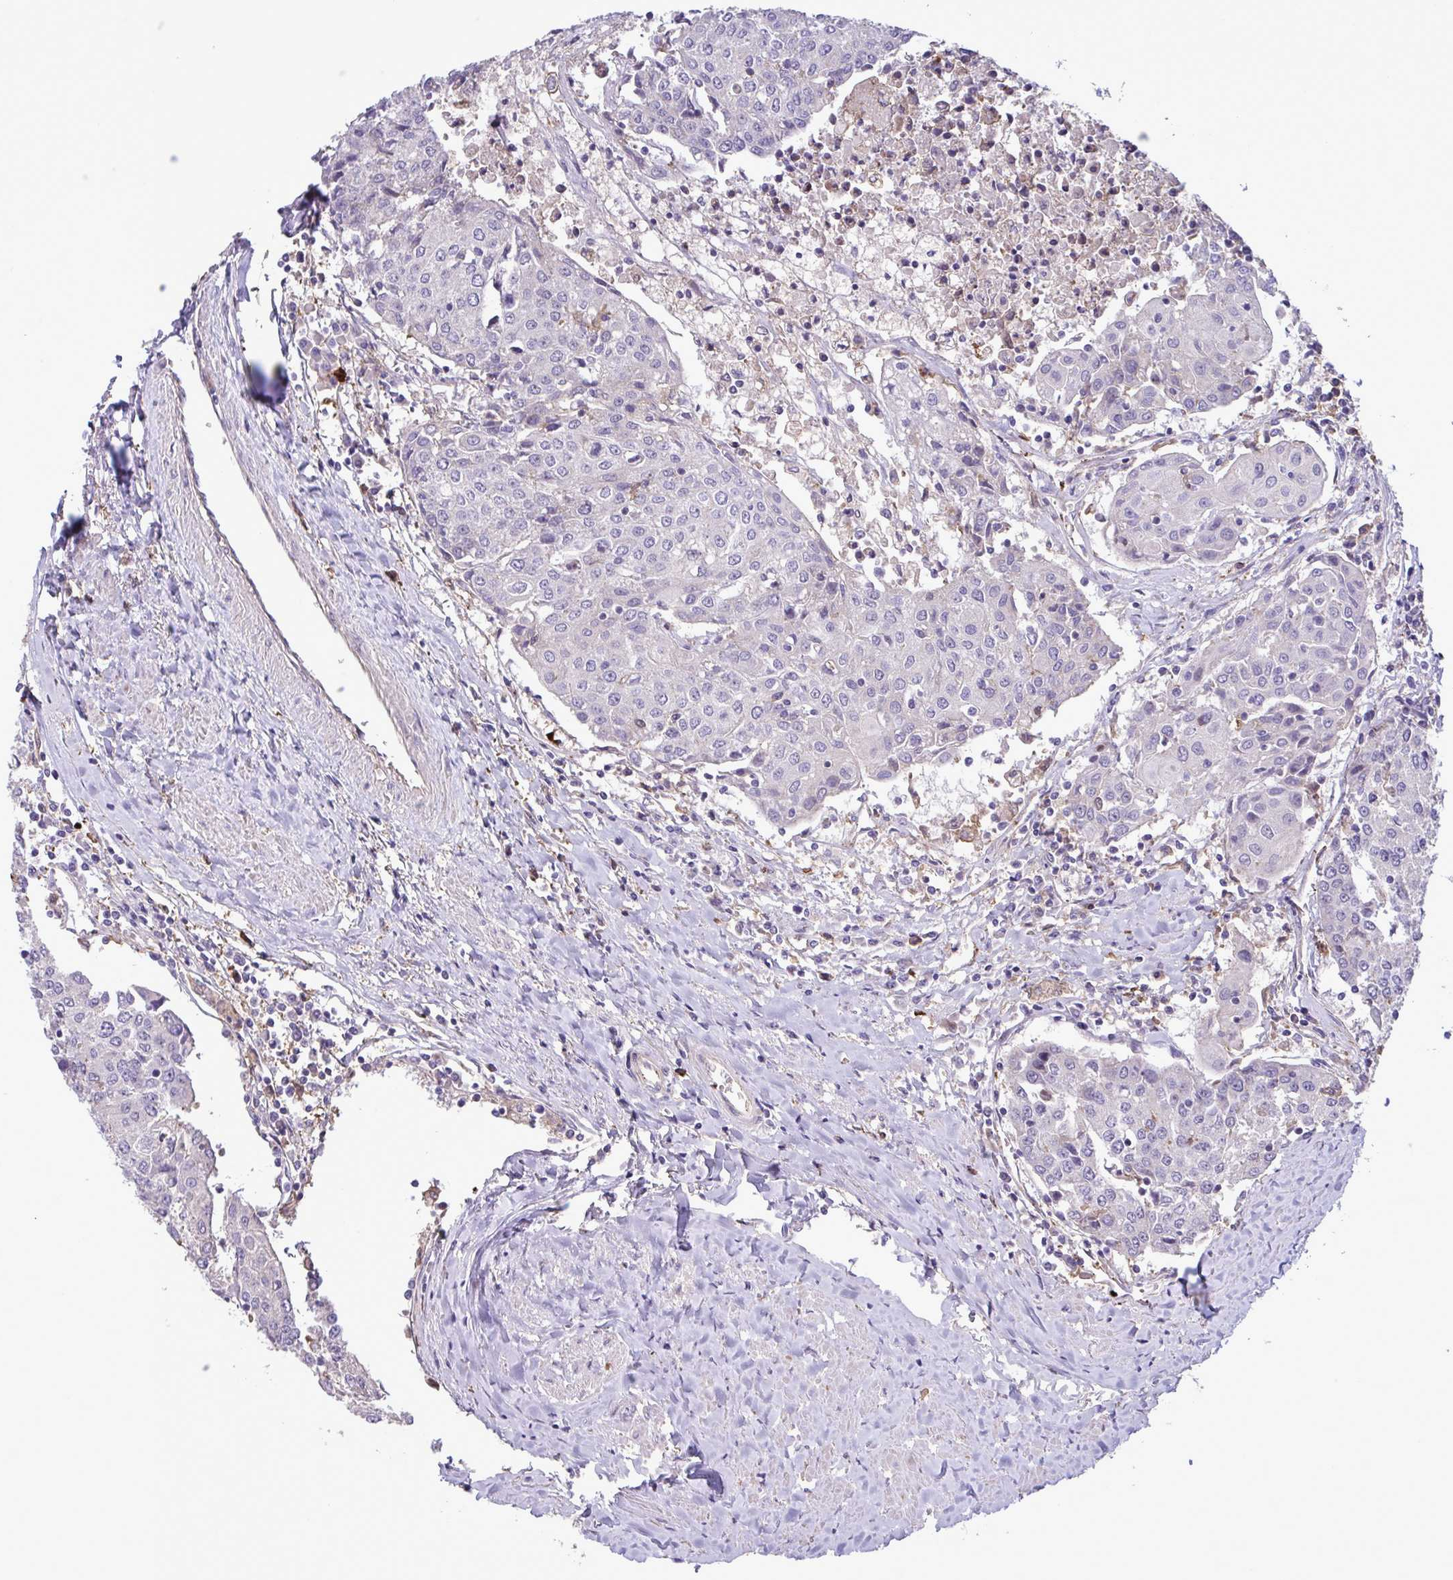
{"staining": {"intensity": "negative", "quantity": "none", "location": "none"}, "tissue": "urothelial cancer", "cell_type": "Tumor cells", "image_type": "cancer", "snomed": [{"axis": "morphology", "description": "Urothelial carcinoma, High grade"}, {"axis": "topography", "description": "Urinary bladder"}], "caption": "Micrograph shows no significant protein positivity in tumor cells of urothelial cancer. (Stains: DAB (3,3'-diaminobenzidine) immunohistochemistry with hematoxylin counter stain, Microscopy: brightfield microscopy at high magnification).", "gene": "CD101", "patient": {"sex": "female", "age": 85}}